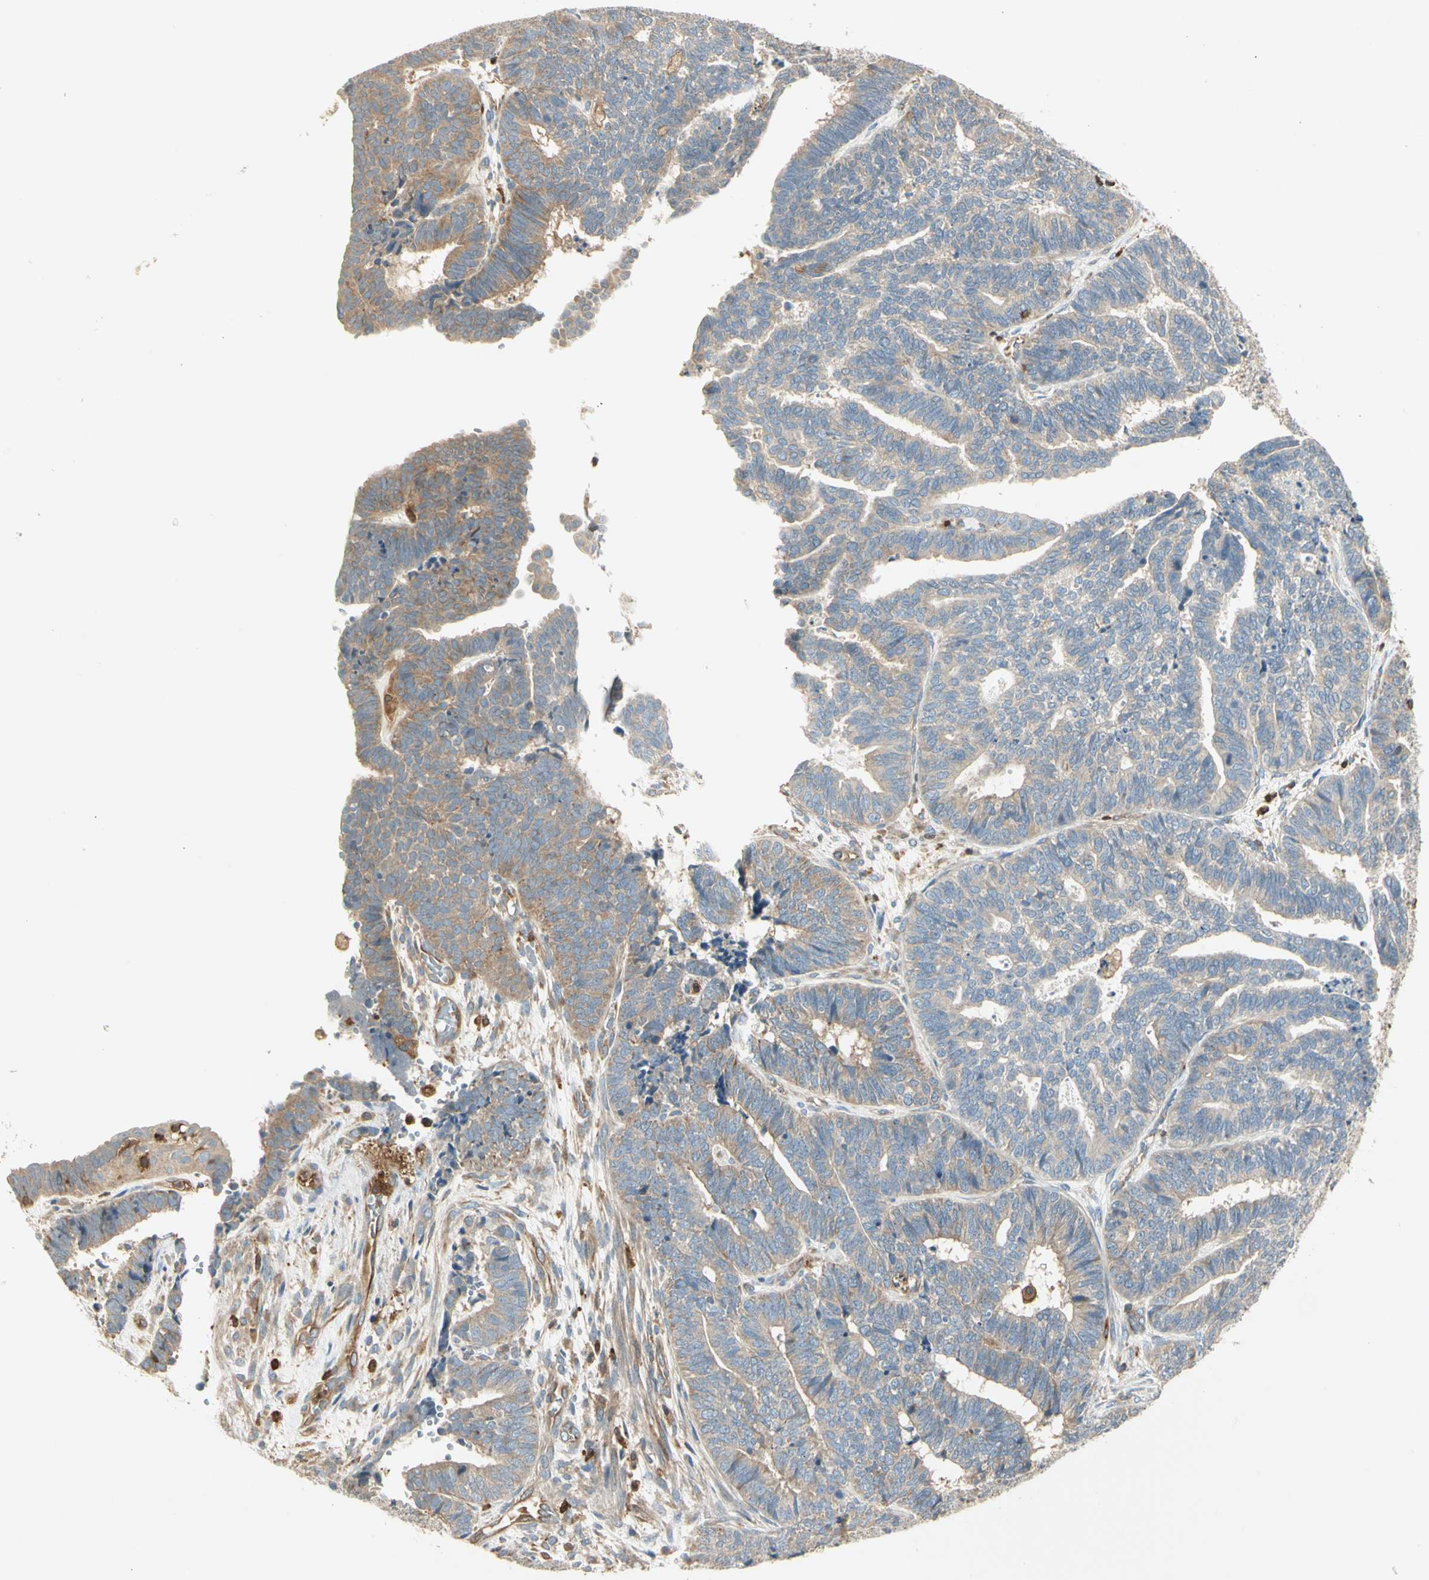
{"staining": {"intensity": "weak", "quantity": ">75%", "location": "cytoplasmic/membranous"}, "tissue": "endometrial cancer", "cell_type": "Tumor cells", "image_type": "cancer", "snomed": [{"axis": "morphology", "description": "Adenocarcinoma, NOS"}, {"axis": "topography", "description": "Endometrium"}], "caption": "This image shows immunohistochemistry (IHC) staining of human endometrial cancer, with low weak cytoplasmic/membranous staining in approximately >75% of tumor cells.", "gene": "CRLF3", "patient": {"sex": "female", "age": 70}}